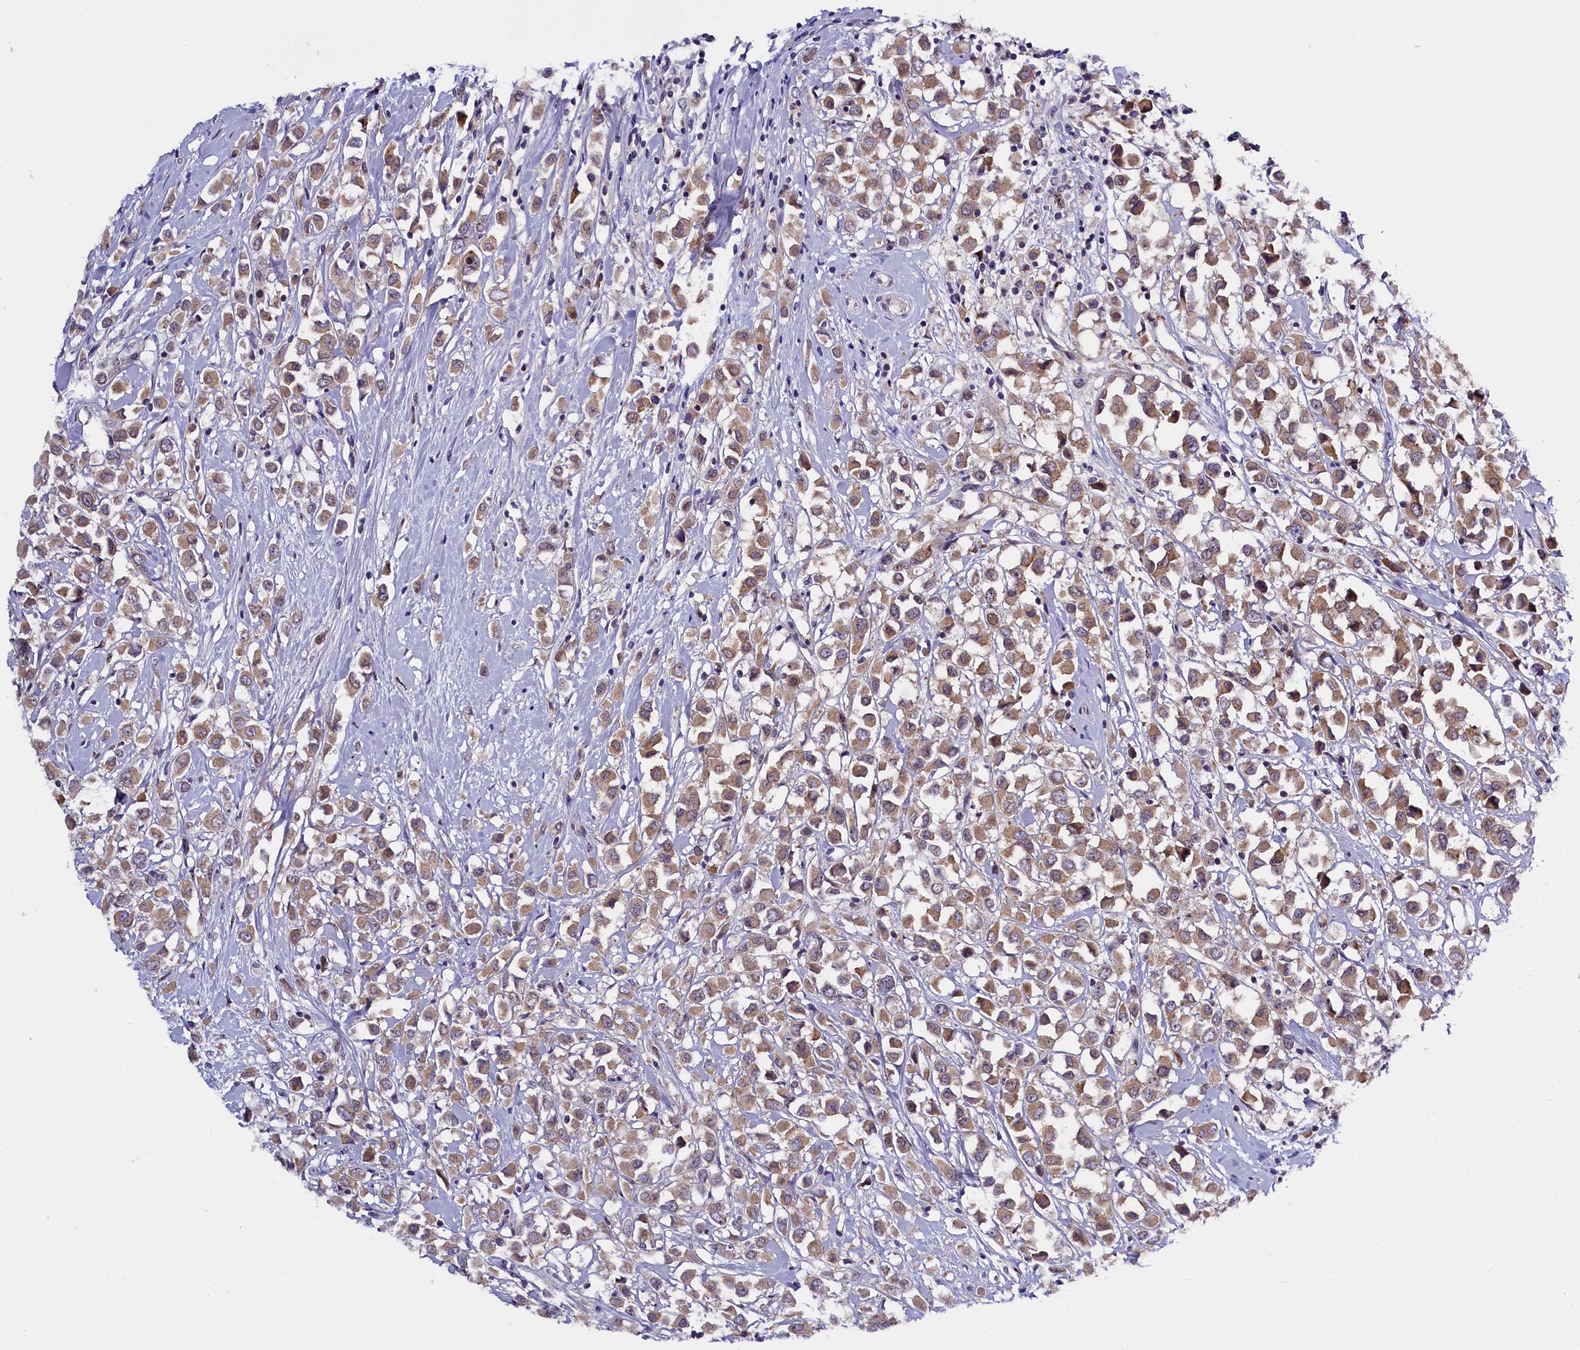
{"staining": {"intensity": "moderate", "quantity": ">75%", "location": "cytoplasmic/membranous"}, "tissue": "breast cancer", "cell_type": "Tumor cells", "image_type": "cancer", "snomed": [{"axis": "morphology", "description": "Duct carcinoma"}, {"axis": "topography", "description": "Breast"}], "caption": "Breast intraductal carcinoma stained with a protein marker demonstrates moderate staining in tumor cells.", "gene": "ENKD1", "patient": {"sex": "female", "age": 87}}